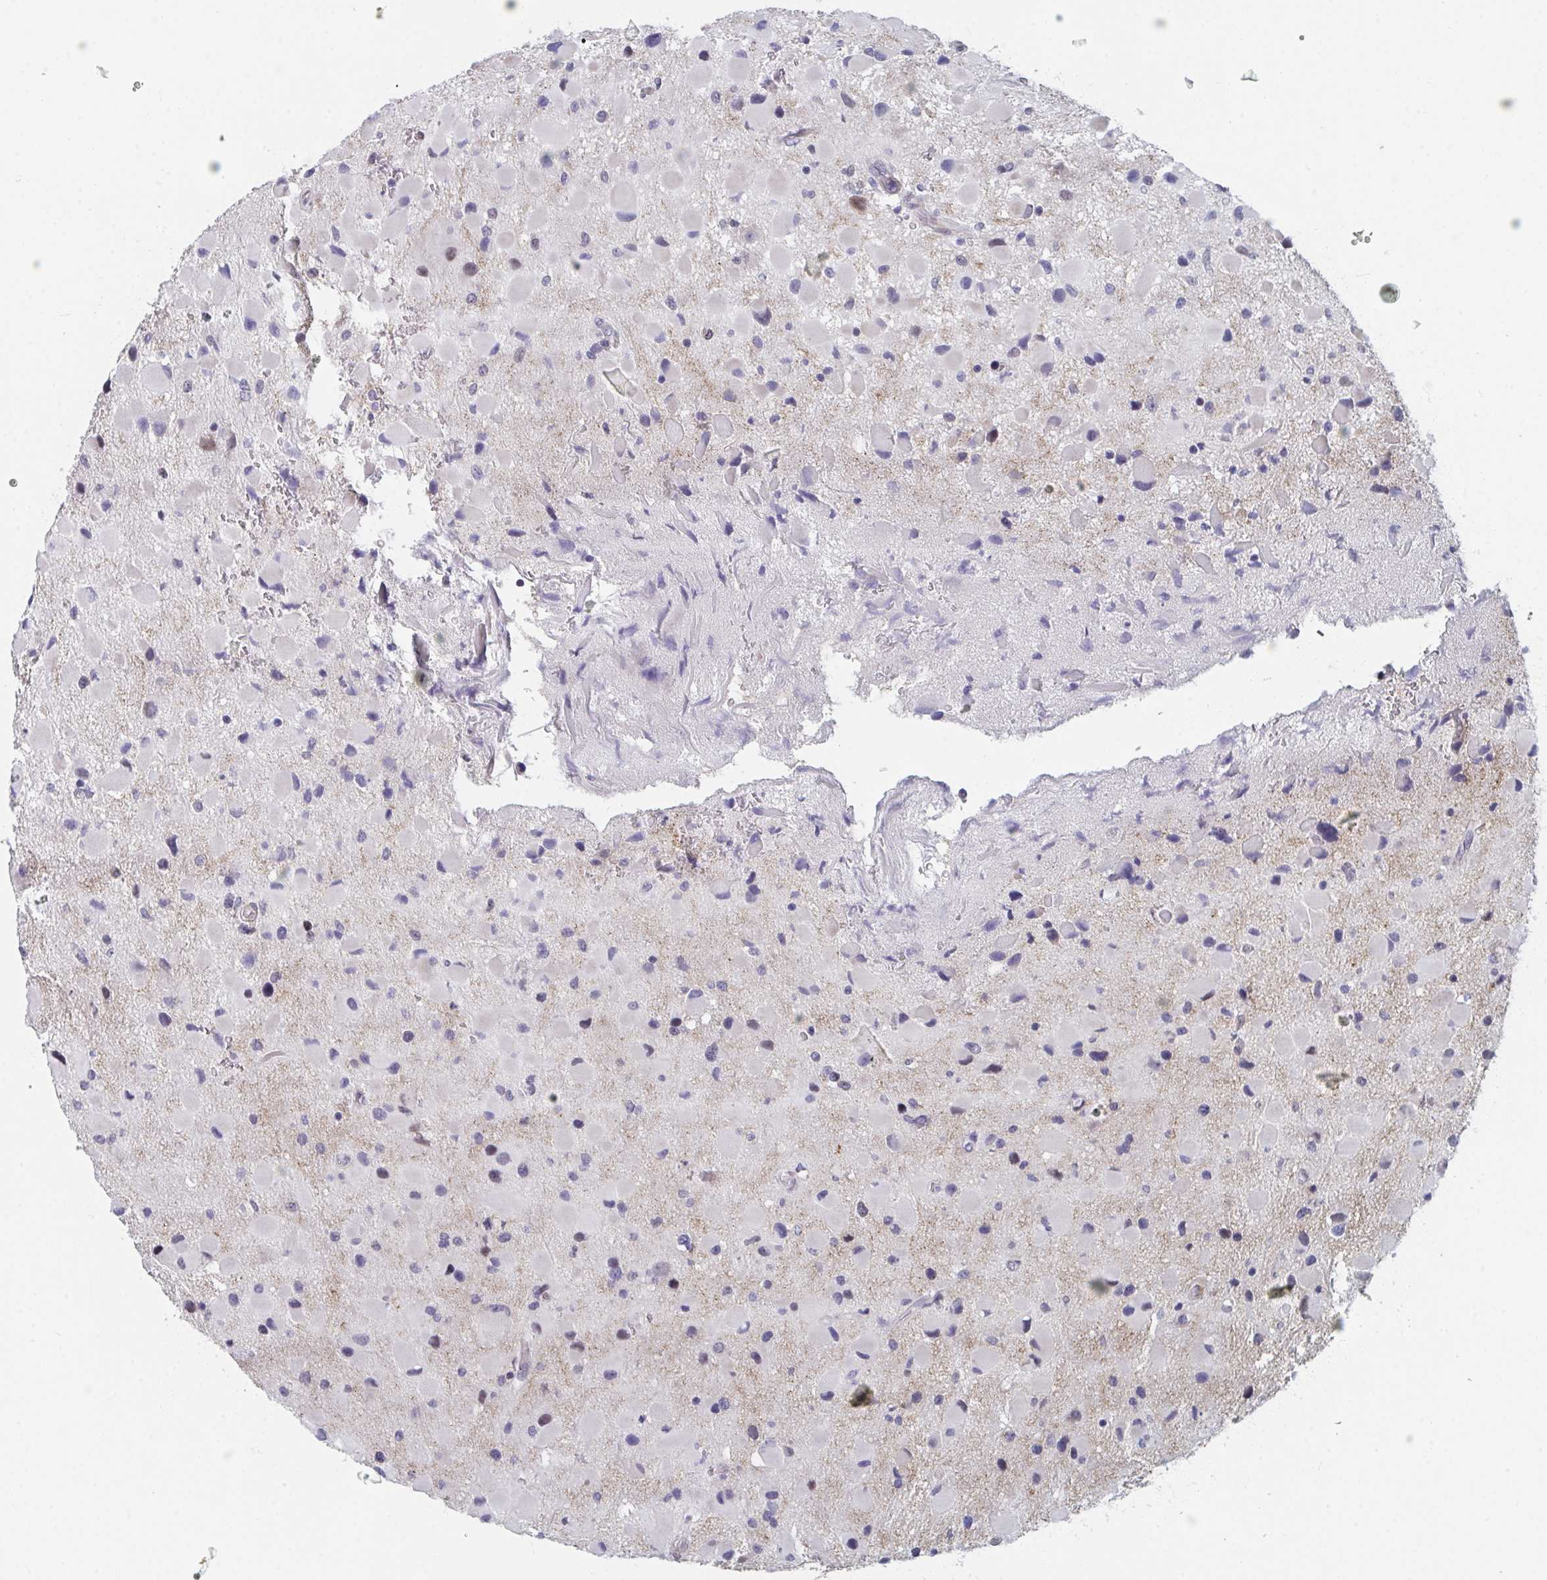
{"staining": {"intensity": "weak", "quantity": "<25%", "location": "nuclear"}, "tissue": "glioma", "cell_type": "Tumor cells", "image_type": "cancer", "snomed": [{"axis": "morphology", "description": "Glioma, malignant, Low grade"}, {"axis": "topography", "description": "Brain"}], "caption": "Tumor cells are negative for protein expression in human glioma.", "gene": "CENPT", "patient": {"sex": "female", "age": 32}}